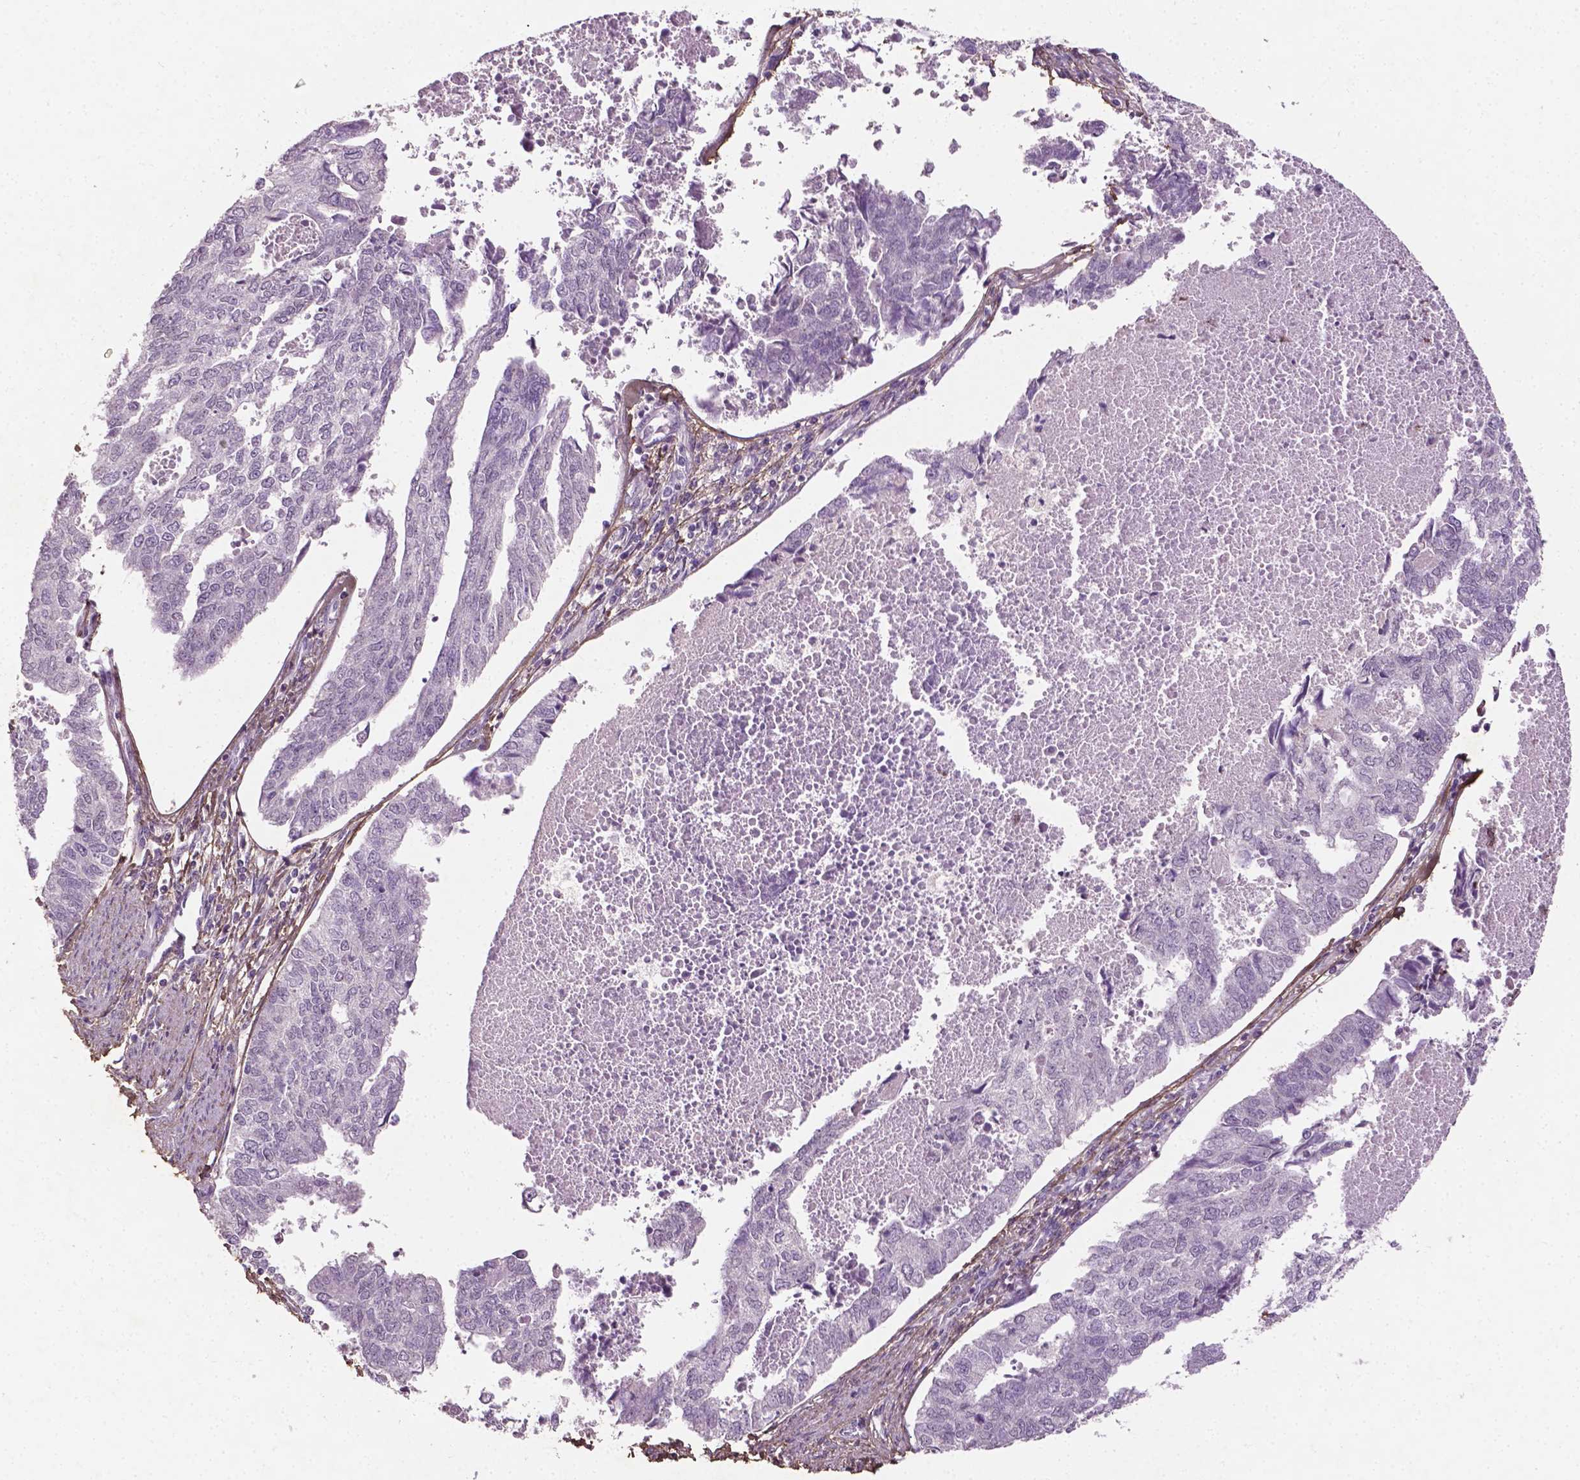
{"staining": {"intensity": "negative", "quantity": "none", "location": "none"}, "tissue": "endometrial cancer", "cell_type": "Tumor cells", "image_type": "cancer", "snomed": [{"axis": "morphology", "description": "Adenocarcinoma, NOS"}, {"axis": "topography", "description": "Endometrium"}], "caption": "Image shows no significant protein positivity in tumor cells of adenocarcinoma (endometrial). Nuclei are stained in blue.", "gene": "DLG2", "patient": {"sex": "female", "age": 73}}